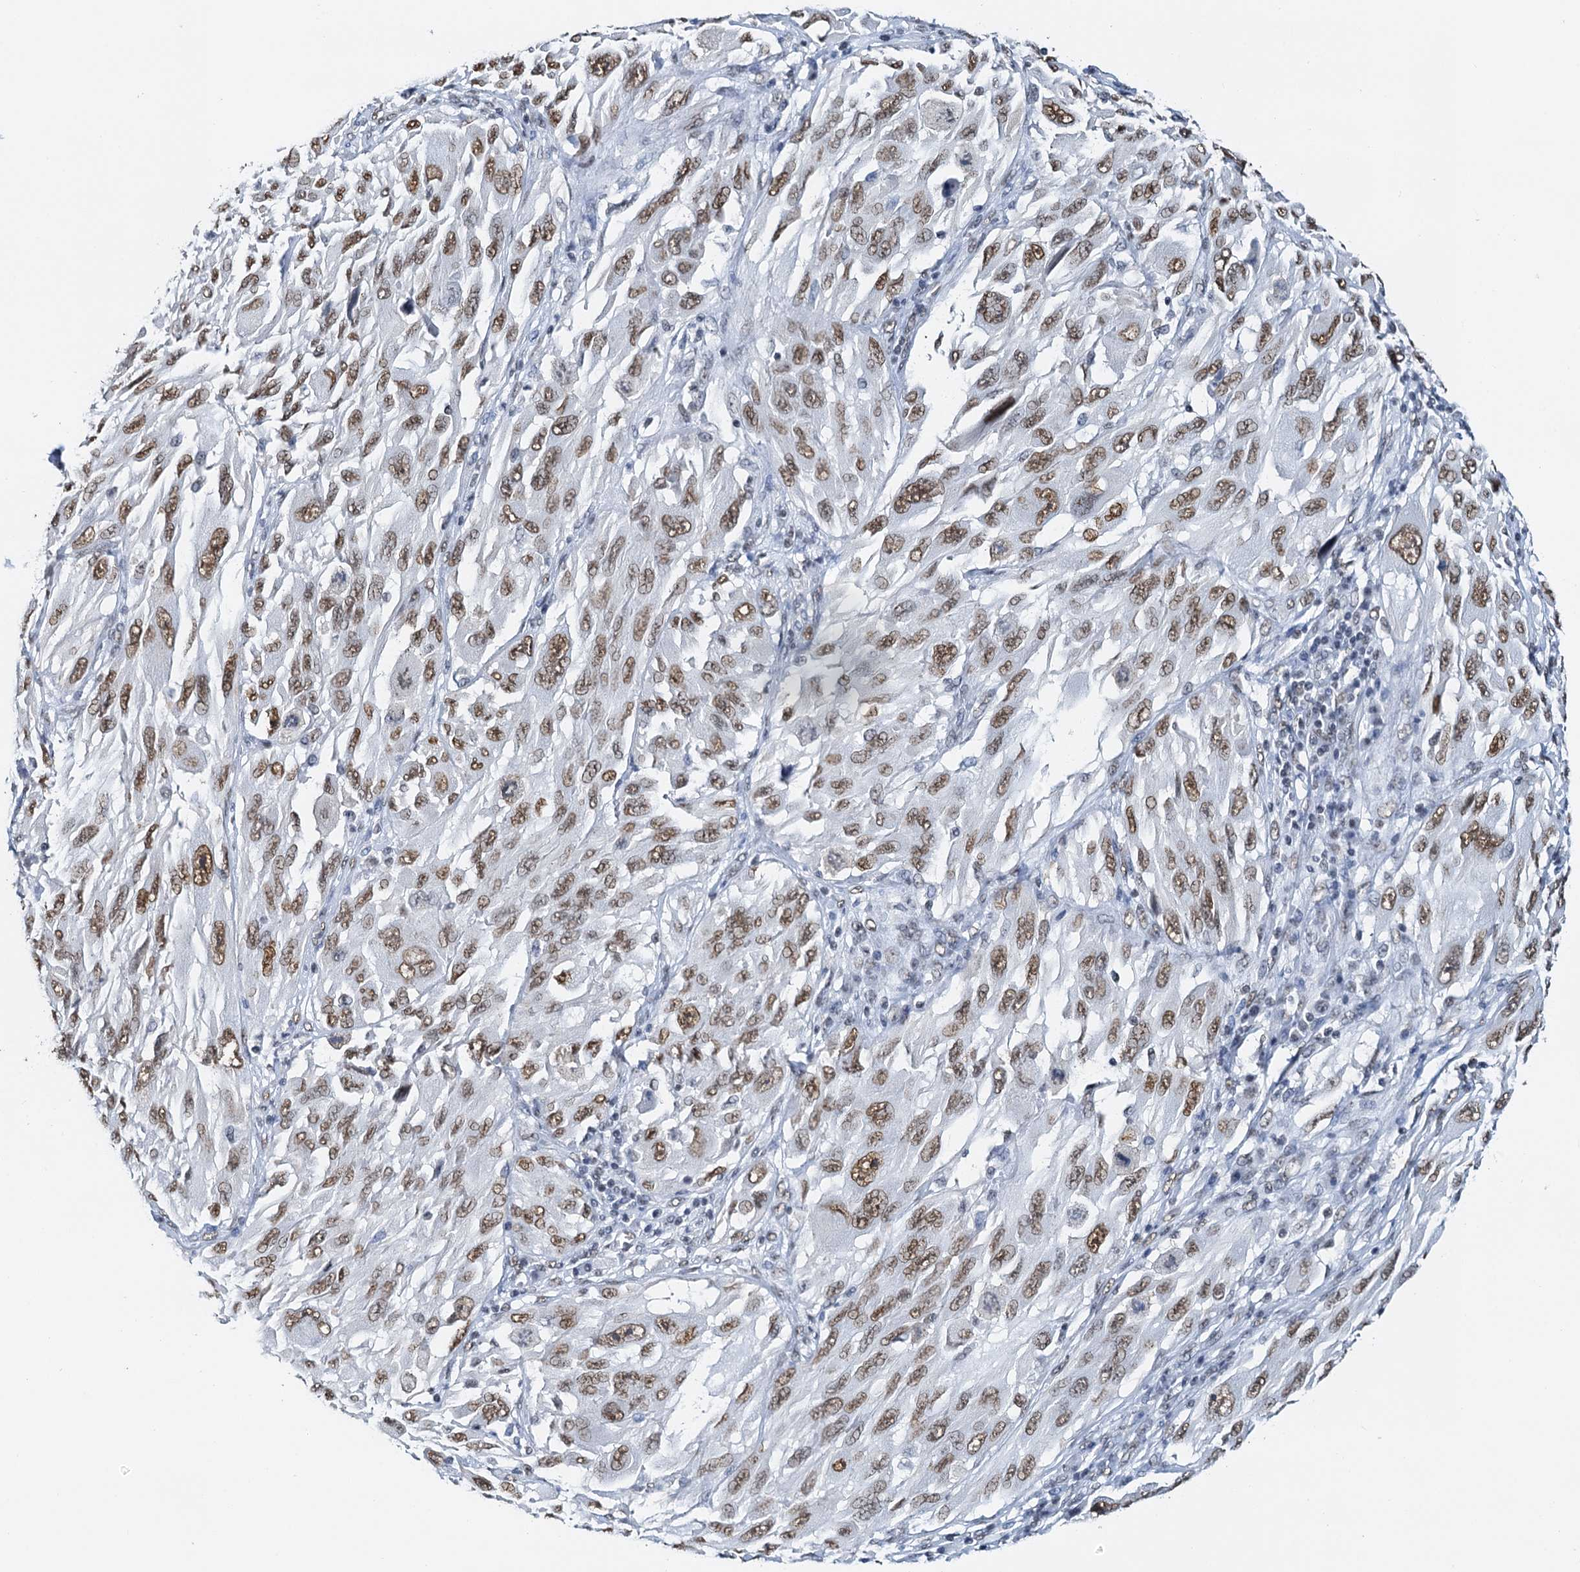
{"staining": {"intensity": "moderate", "quantity": ">75%", "location": "nuclear"}, "tissue": "melanoma", "cell_type": "Tumor cells", "image_type": "cancer", "snomed": [{"axis": "morphology", "description": "Malignant melanoma, NOS"}, {"axis": "topography", "description": "Skin"}], "caption": "Moderate nuclear expression is seen in approximately >75% of tumor cells in melanoma.", "gene": "SLTM", "patient": {"sex": "female", "age": 91}}